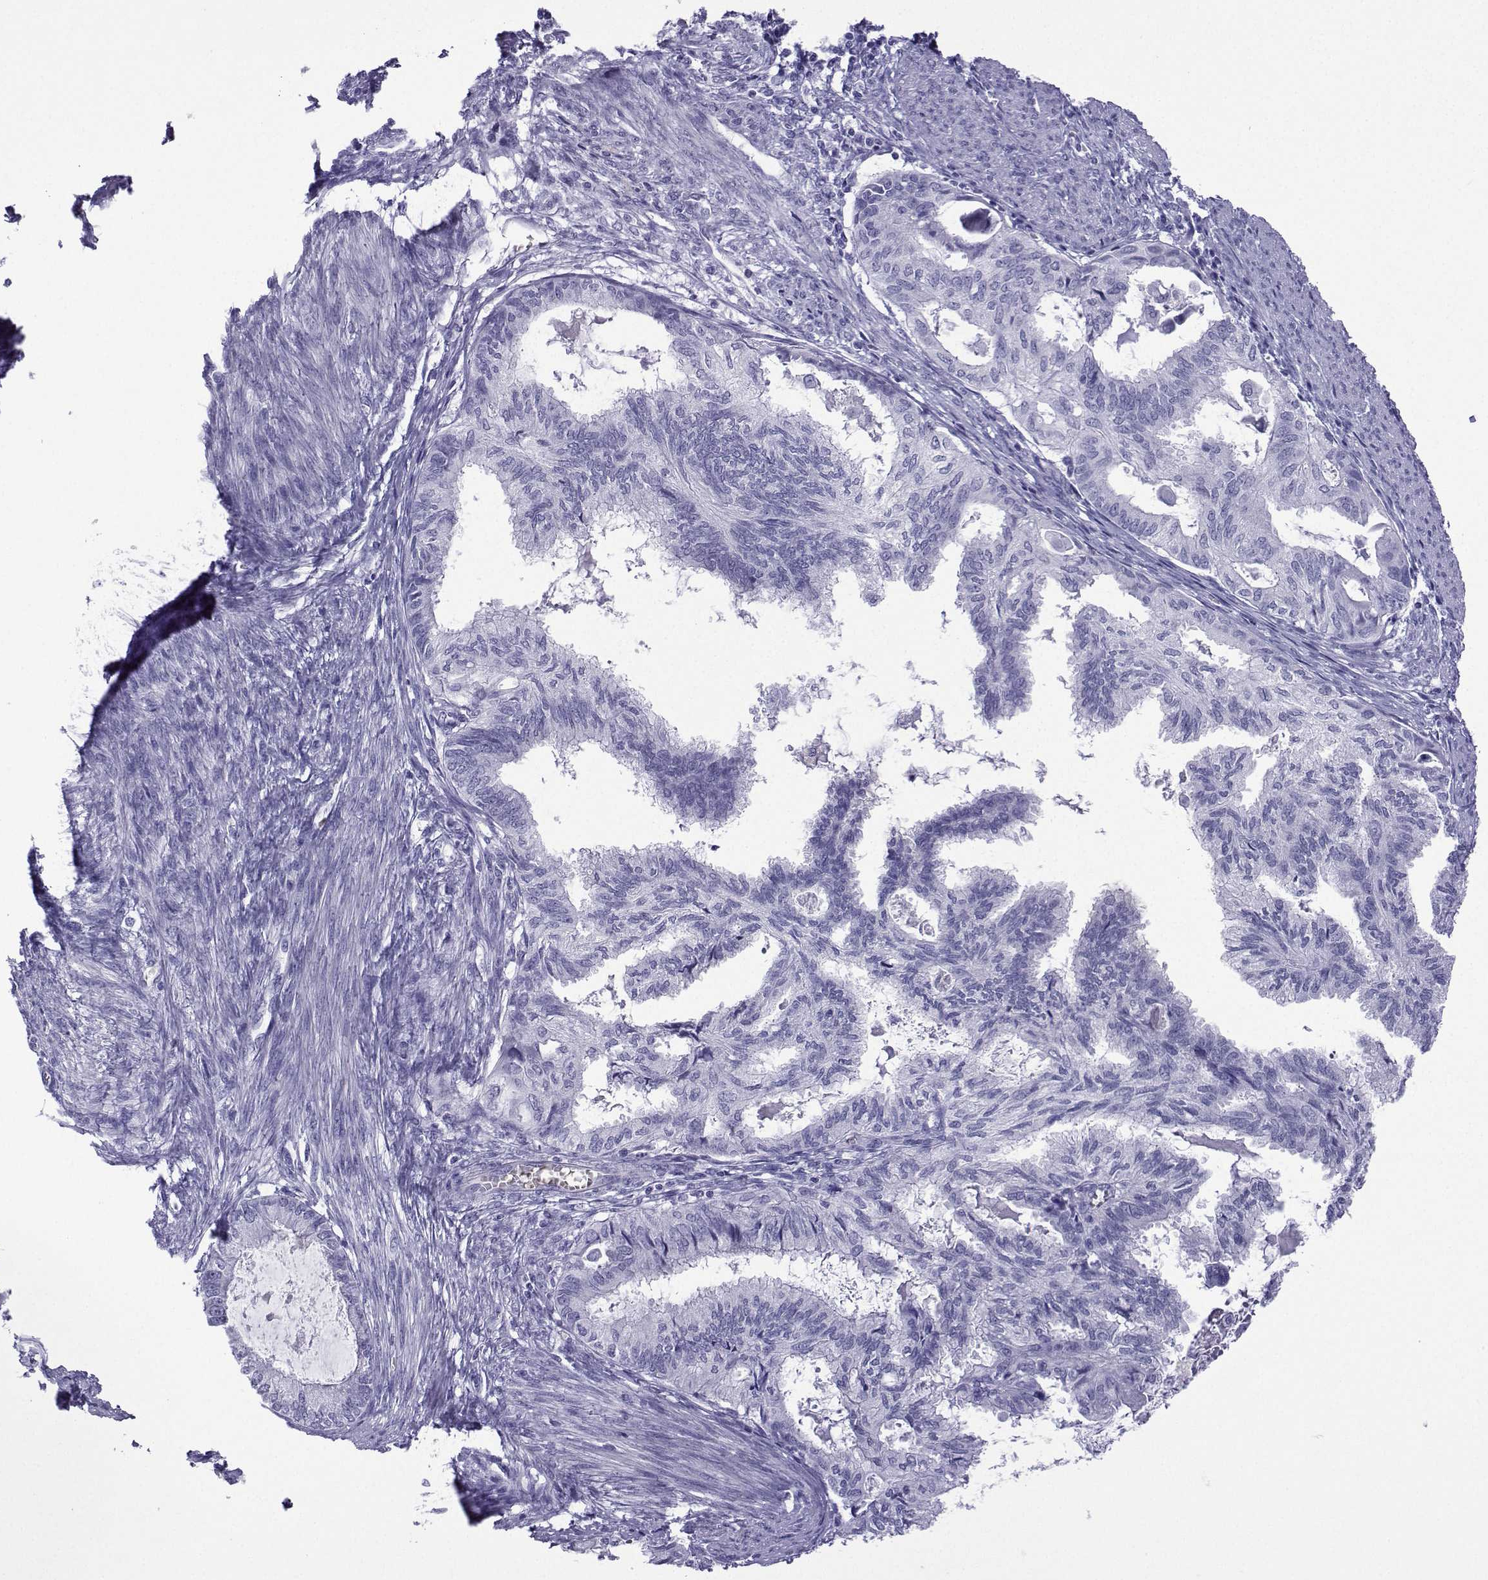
{"staining": {"intensity": "negative", "quantity": "none", "location": "none"}, "tissue": "endometrial cancer", "cell_type": "Tumor cells", "image_type": "cancer", "snomed": [{"axis": "morphology", "description": "Adenocarcinoma, NOS"}, {"axis": "topography", "description": "Endometrium"}], "caption": "The photomicrograph displays no staining of tumor cells in endometrial adenocarcinoma. (Brightfield microscopy of DAB (3,3'-diaminobenzidine) immunohistochemistry (IHC) at high magnification).", "gene": "TRIM46", "patient": {"sex": "female", "age": 86}}